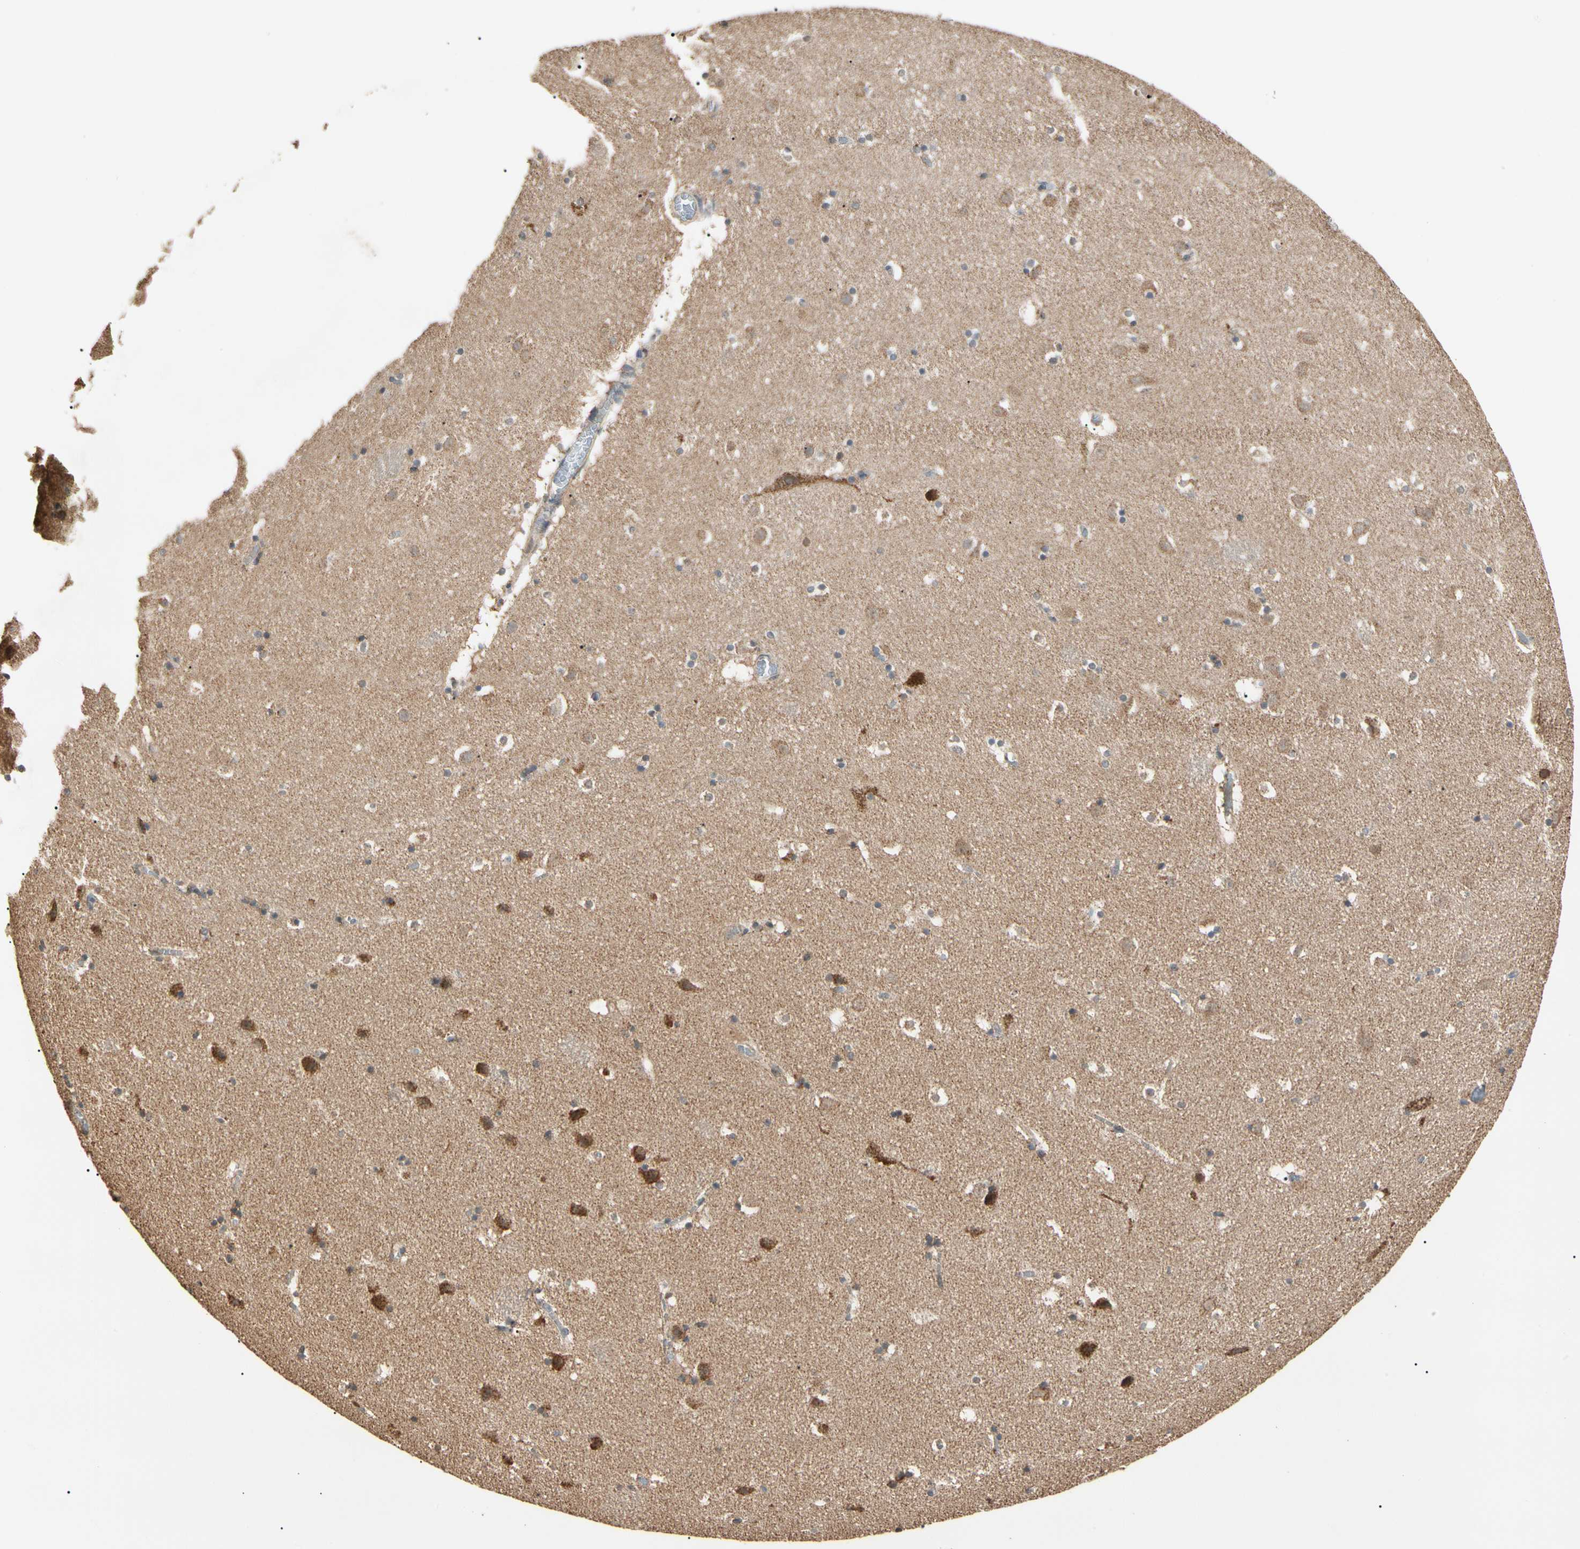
{"staining": {"intensity": "negative", "quantity": "none", "location": "none"}, "tissue": "caudate", "cell_type": "Glial cells", "image_type": "normal", "snomed": [{"axis": "morphology", "description": "Normal tissue, NOS"}, {"axis": "topography", "description": "Lateral ventricle wall"}], "caption": "Caudate stained for a protein using immunohistochemistry (IHC) demonstrates no positivity glial cells.", "gene": "PRDX5", "patient": {"sex": "male", "age": 45}}